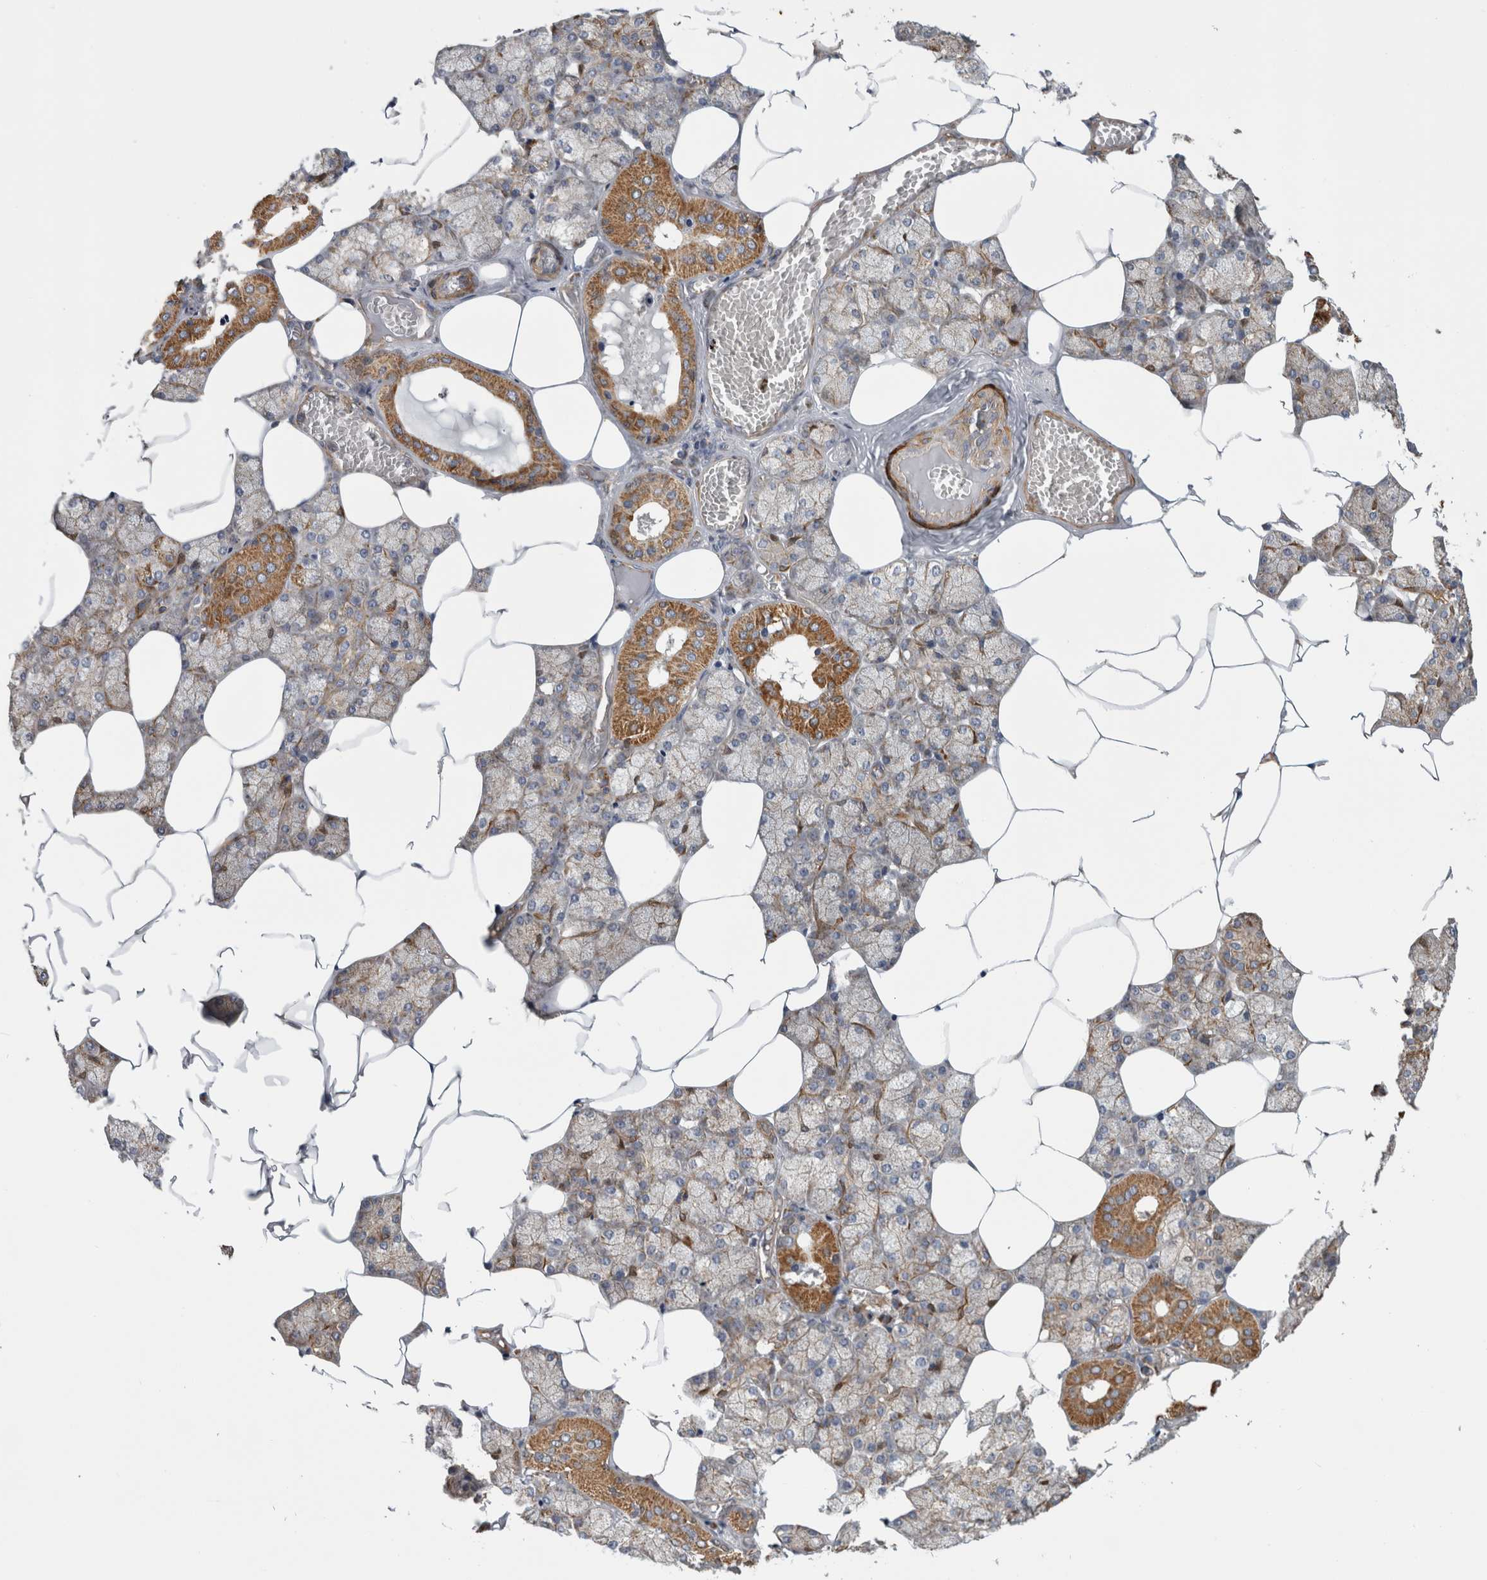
{"staining": {"intensity": "moderate", "quantity": "25%-75%", "location": "cytoplasmic/membranous"}, "tissue": "salivary gland", "cell_type": "Glandular cells", "image_type": "normal", "snomed": [{"axis": "morphology", "description": "Normal tissue, NOS"}, {"axis": "topography", "description": "Salivary gland"}], "caption": "Immunohistochemistry (IHC) image of benign salivary gland: human salivary gland stained using immunohistochemistry shows medium levels of moderate protein expression localized specifically in the cytoplasmic/membranous of glandular cells, appearing as a cytoplasmic/membranous brown color.", "gene": "SFXN2", "patient": {"sex": "male", "age": 62}}